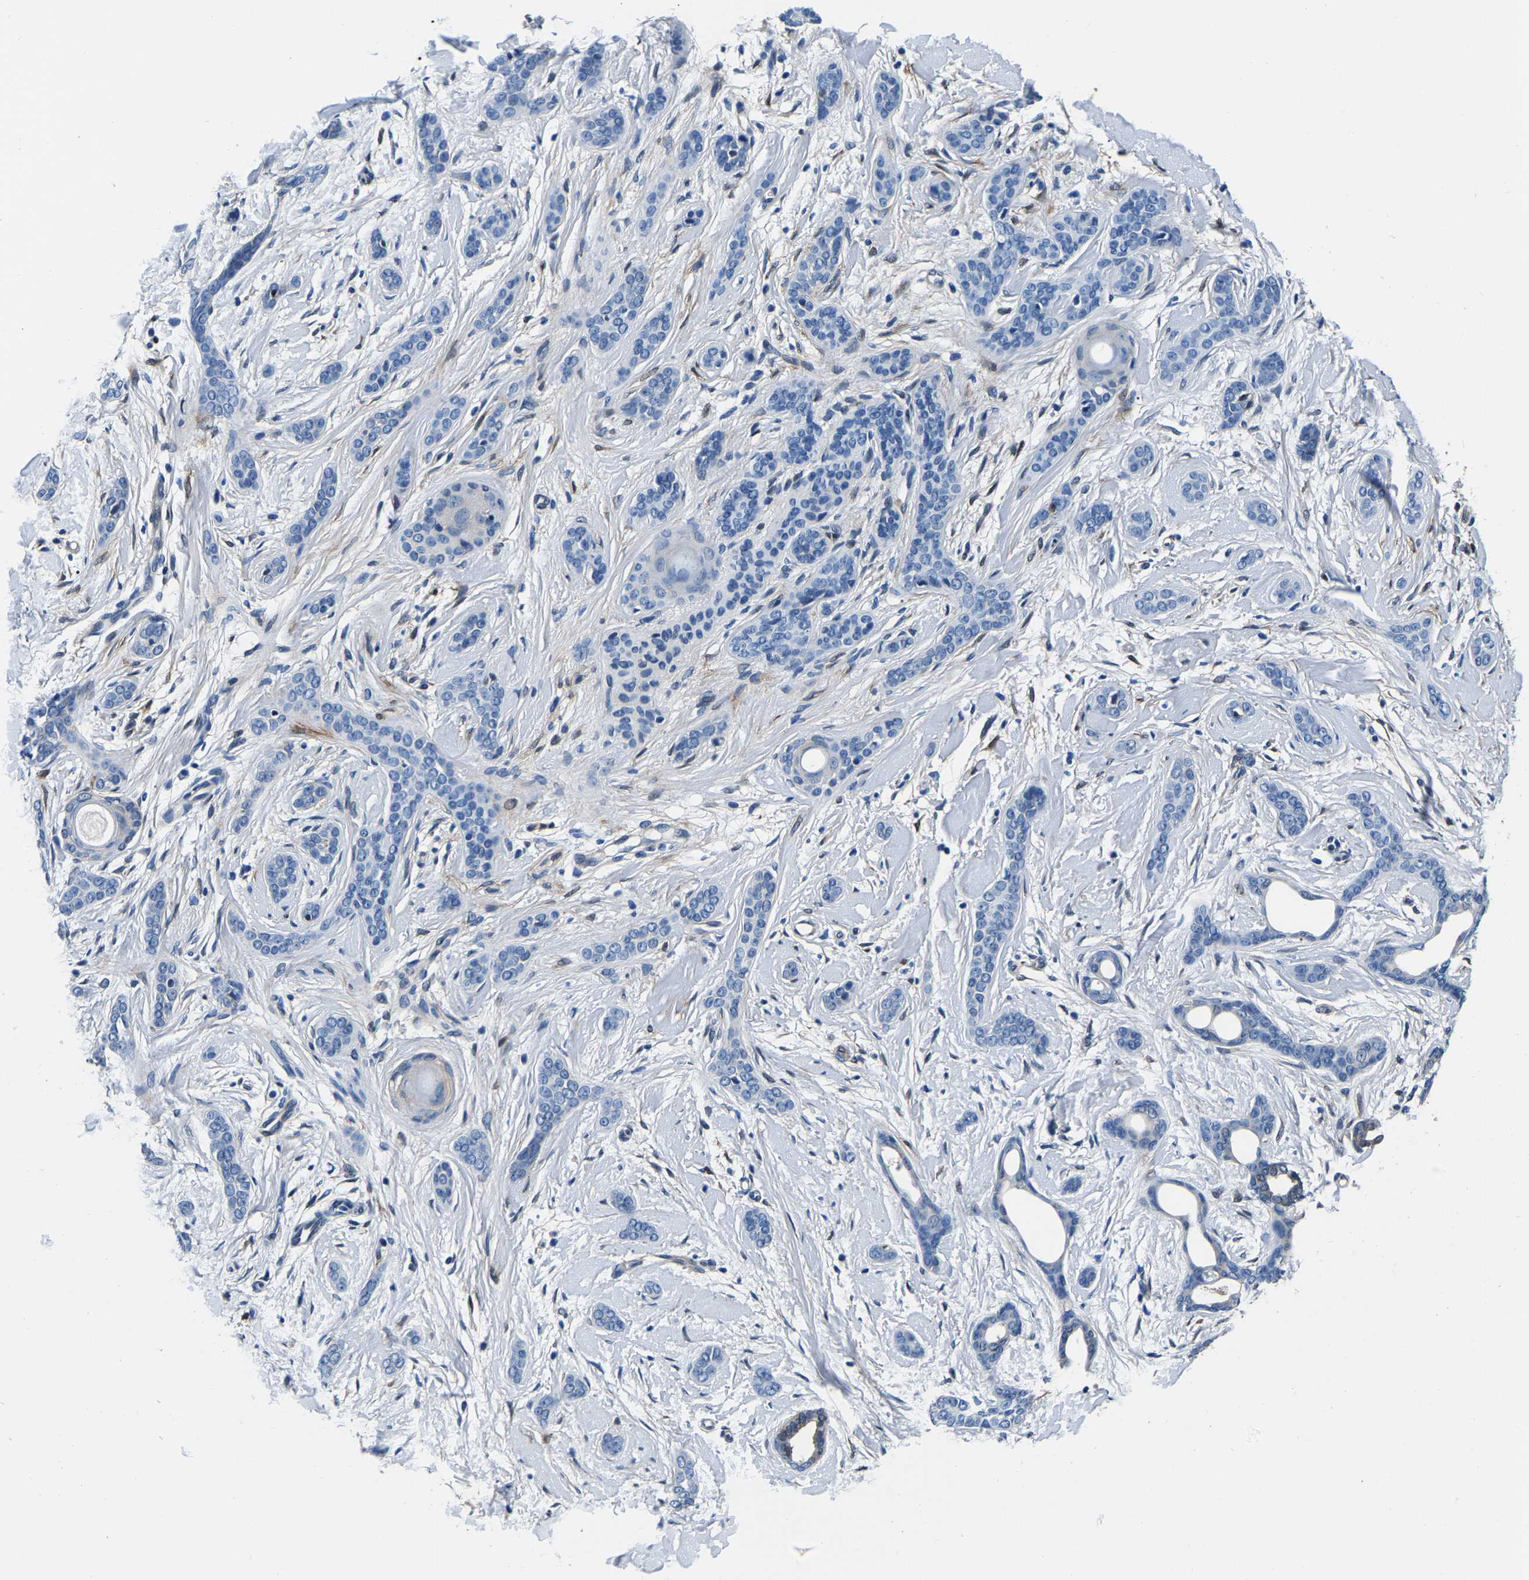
{"staining": {"intensity": "negative", "quantity": "none", "location": "none"}, "tissue": "skin cancer", "cell_type": "Tumor cells", "image_type": "cancer", "snomed": [{"axis": "morphology", "description": "Basal cell carcinoma"}, {"axis": "morphology", "description": "Adnexal tumor, benign"}, {"axis": "topography", "description": "Skin"}], "caption": "Tumor cells are negative for protein expression in human skin cancer (benign adnexal tumor). (DAB immunohistochemistry, high magnification).", "gene": "S100A13", "patient": {"sex": "female", "age": 42}}